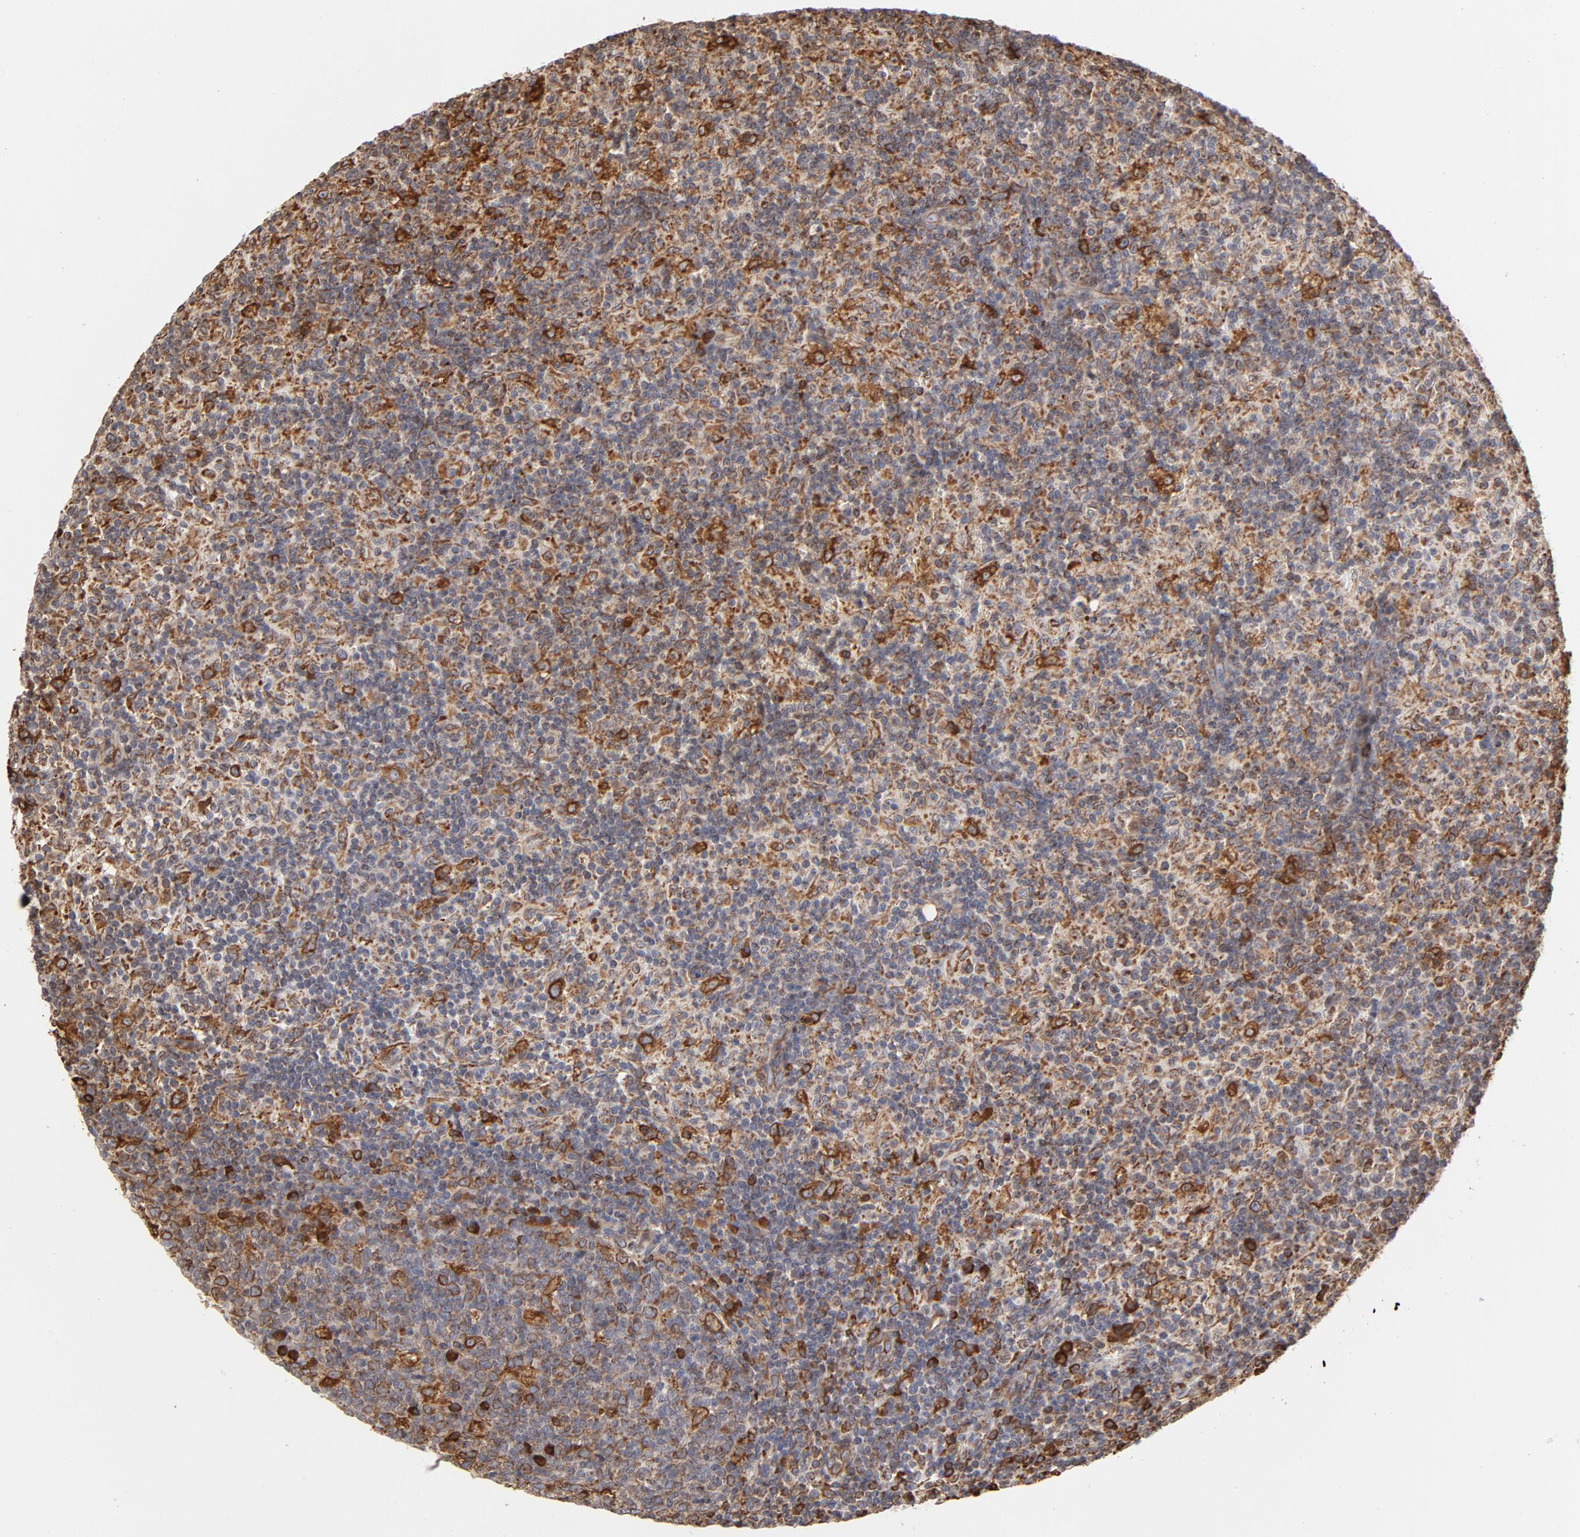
{"staining": {"intensity": "strong", "quantity": "25%-75%", "location": "cytoplasmic/membranous"}, "tissue": "lymph node", "cell_type": "Germinal center cells", "image_type": "normal", "snomed": [{"axis": "morphology", "description": "Normal tissue, NOS"}, {"axis": "morphology", "description": "Inflammation, NOS"}, {"axis": "topography", "description": "Lymph node"}], "caption": "Brown immunohistochemical staining in normal lymph node exhibits strong cytoplasmic/membranous expression in approximately 25%-75% of germinal center cells. The staining was performed using DAB, with brown indicating positive protein expression. Nuclei are stained blue with hematoxylin.", "gene": "CANX", "patient": {"sex": "male", "age": 55}}